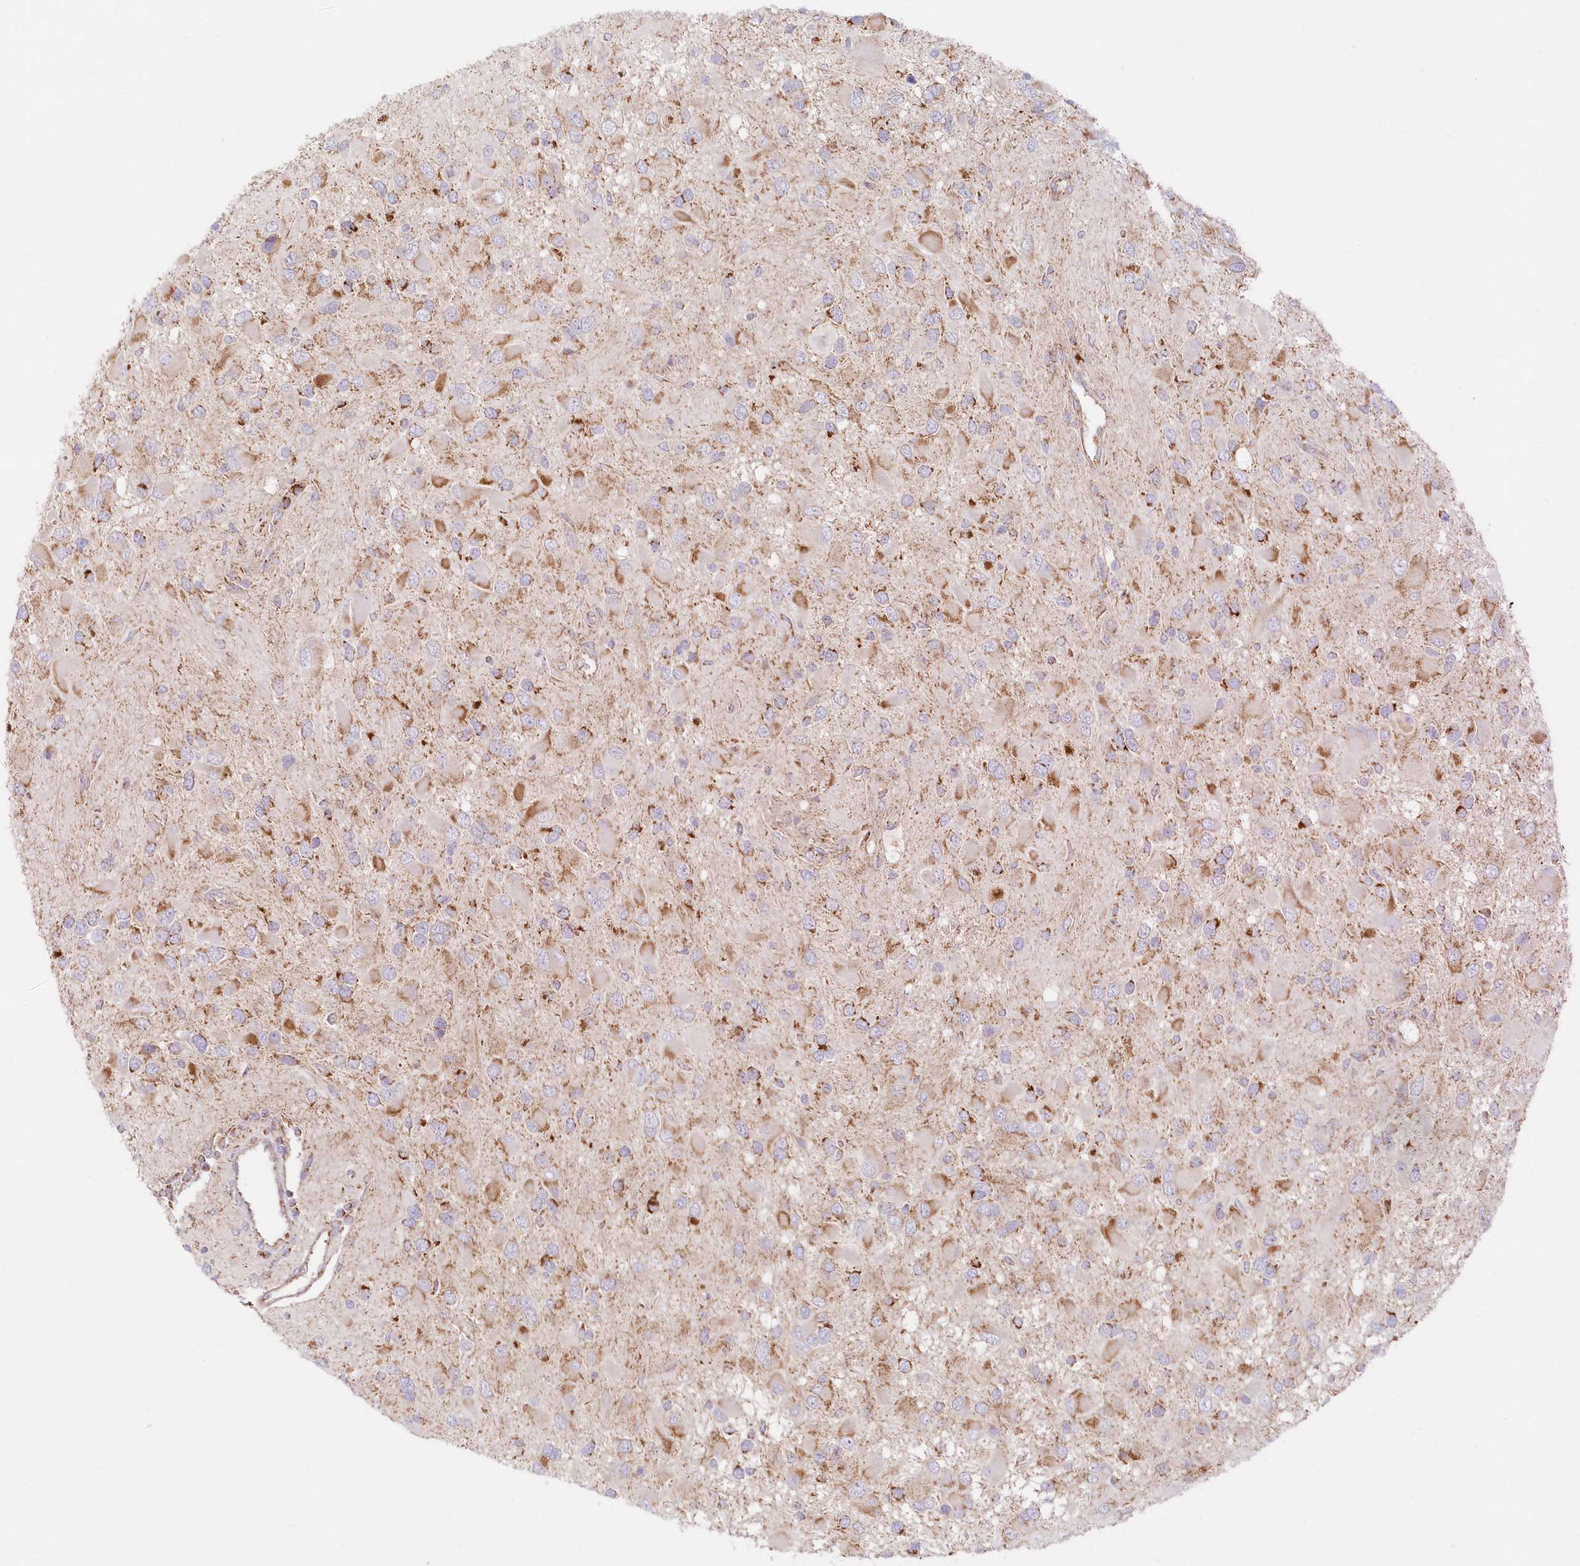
{"staining": {"intensity": "moderate", "quantity": "25%-75%", "location": "cytoplasmic/membranous"}, "tissue": "glioma", "cell_type": "Tumor cells", "image_type": "cancer", "snomed": [{"axis": "morphology", "description": "Glioma, malignant, High grade"}, {"axis": "topography", "description": "Brain"}], "caption": "A high-resolution photomicrograph shows IHC staining of glioma, which demonstrates moderate cytoplasmic/membranous positivity in approximately 25%-75% of tumor cells.", "gene": "DNA2", "patient": {"sex": "male", "age": 53}}